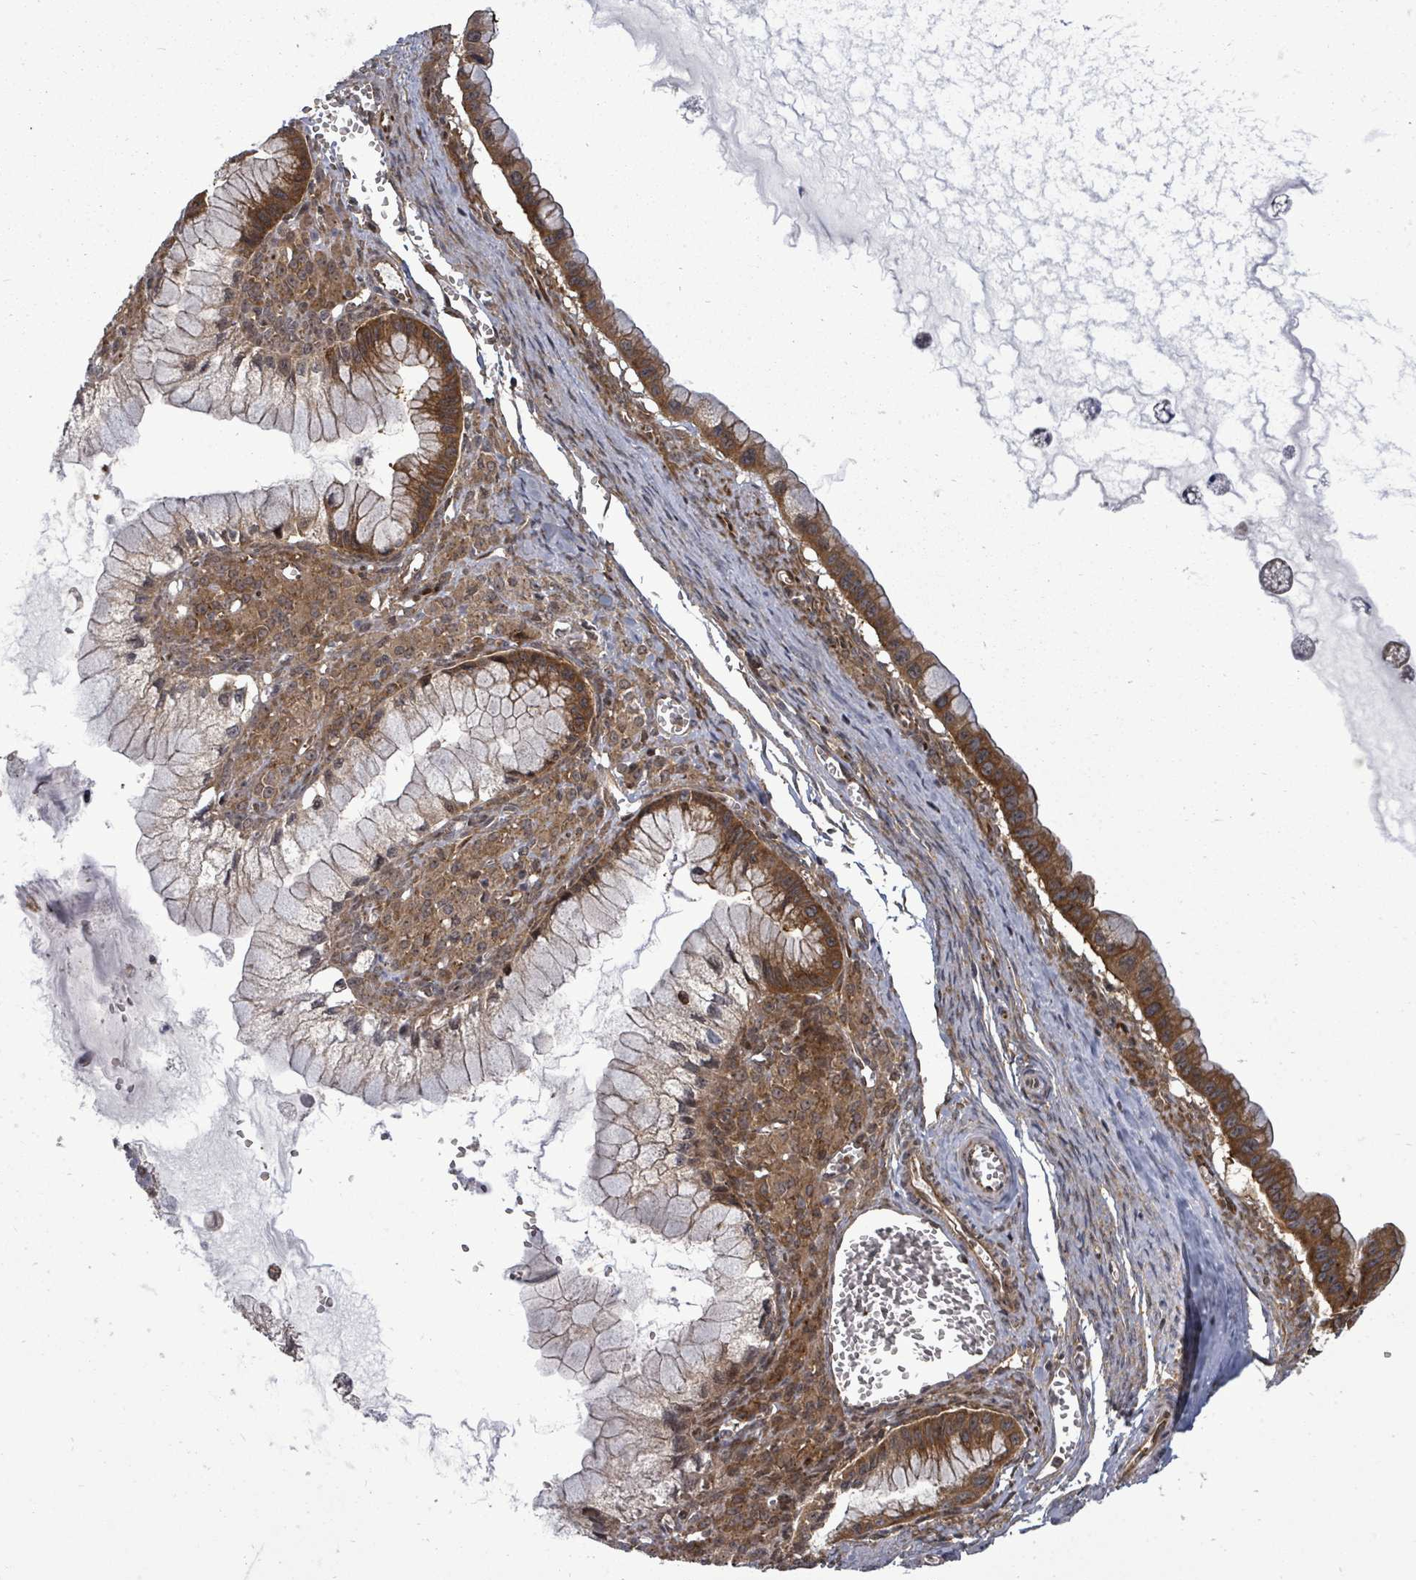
{"staining": {"intensity": "strong", "quantity": ">75%", "location": "cytoplasmic/membranous"}, "tissue": "ovarian cancer", "cell_type": "Tumor cells", "image_type": "cancer", "snomed": [{"axis": "morphology", "description": "Cystadenocarcinoma, mucinous, NOS"}, {"axis": "topography", "description": "Ovary"}], "caption": "The histopathology image shows a brown stain indicating the presence of a protein in the cytoplasmic/membranous of tumor cells in ovarian mucinous cystadenocarcinoma.", "gene": "EIF3C", "patient": {"sex": "female", "age": 59}}